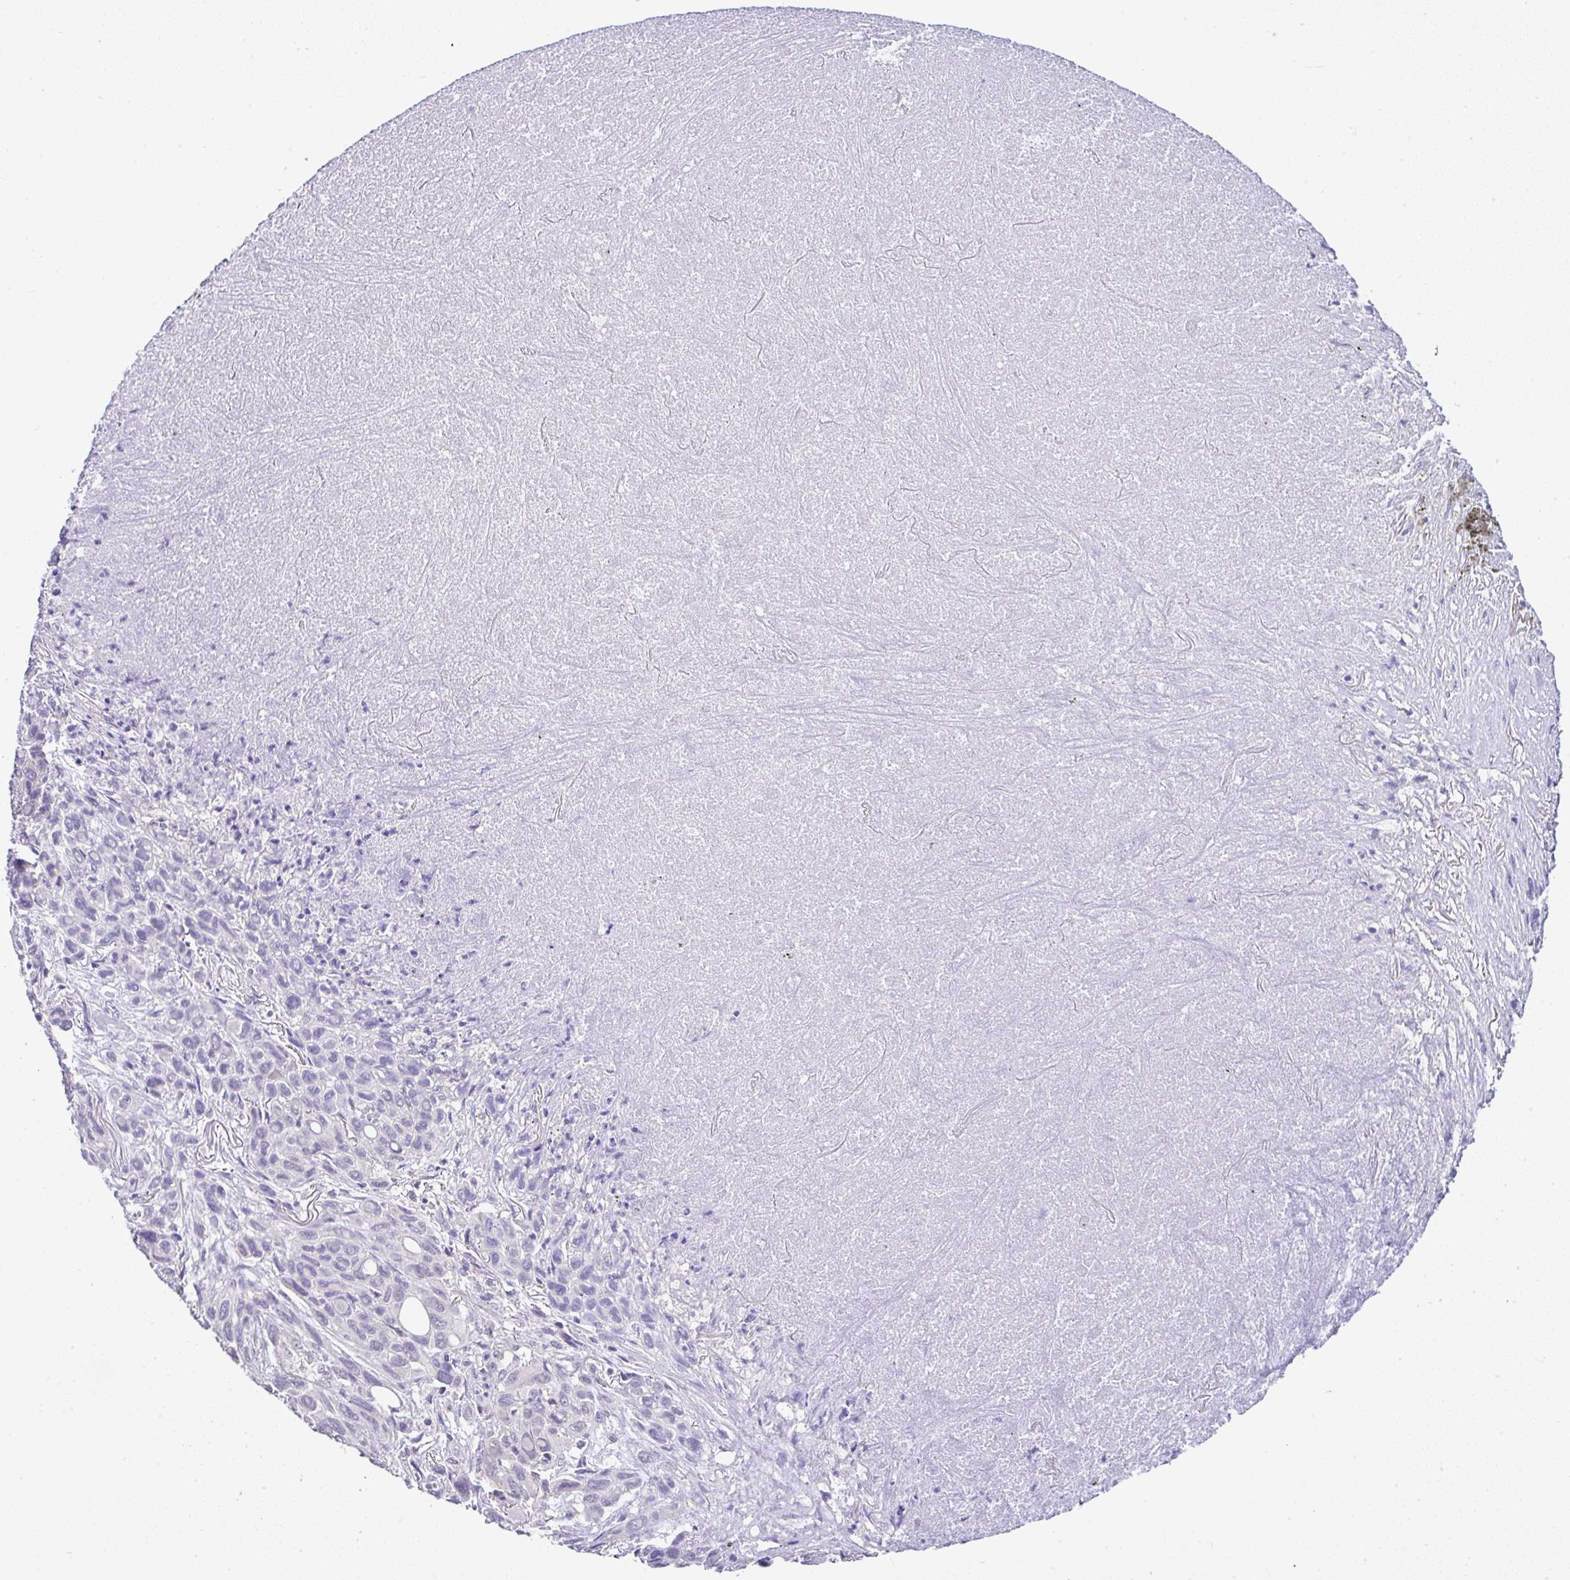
{"staining": {"intensity": "negative", "quantity": "none", "location": "none"}, "tissue": "melanoma", "cell_type": "Tumor cells", "image_type": "cancer", "snomed": [{"axis": "morphology", "description": "Malignant melanoma, Metastatic site"}, {"axis": "topography", "description": "Lung"}], "caption": "Immunohistochemistry (IHC) image of neoplastic tissue: human melanoma stained with DAB shows no significant protein expression in tumor cells.", "gene": "CTU1", "patient": {"sex": "male", "age": 48}}